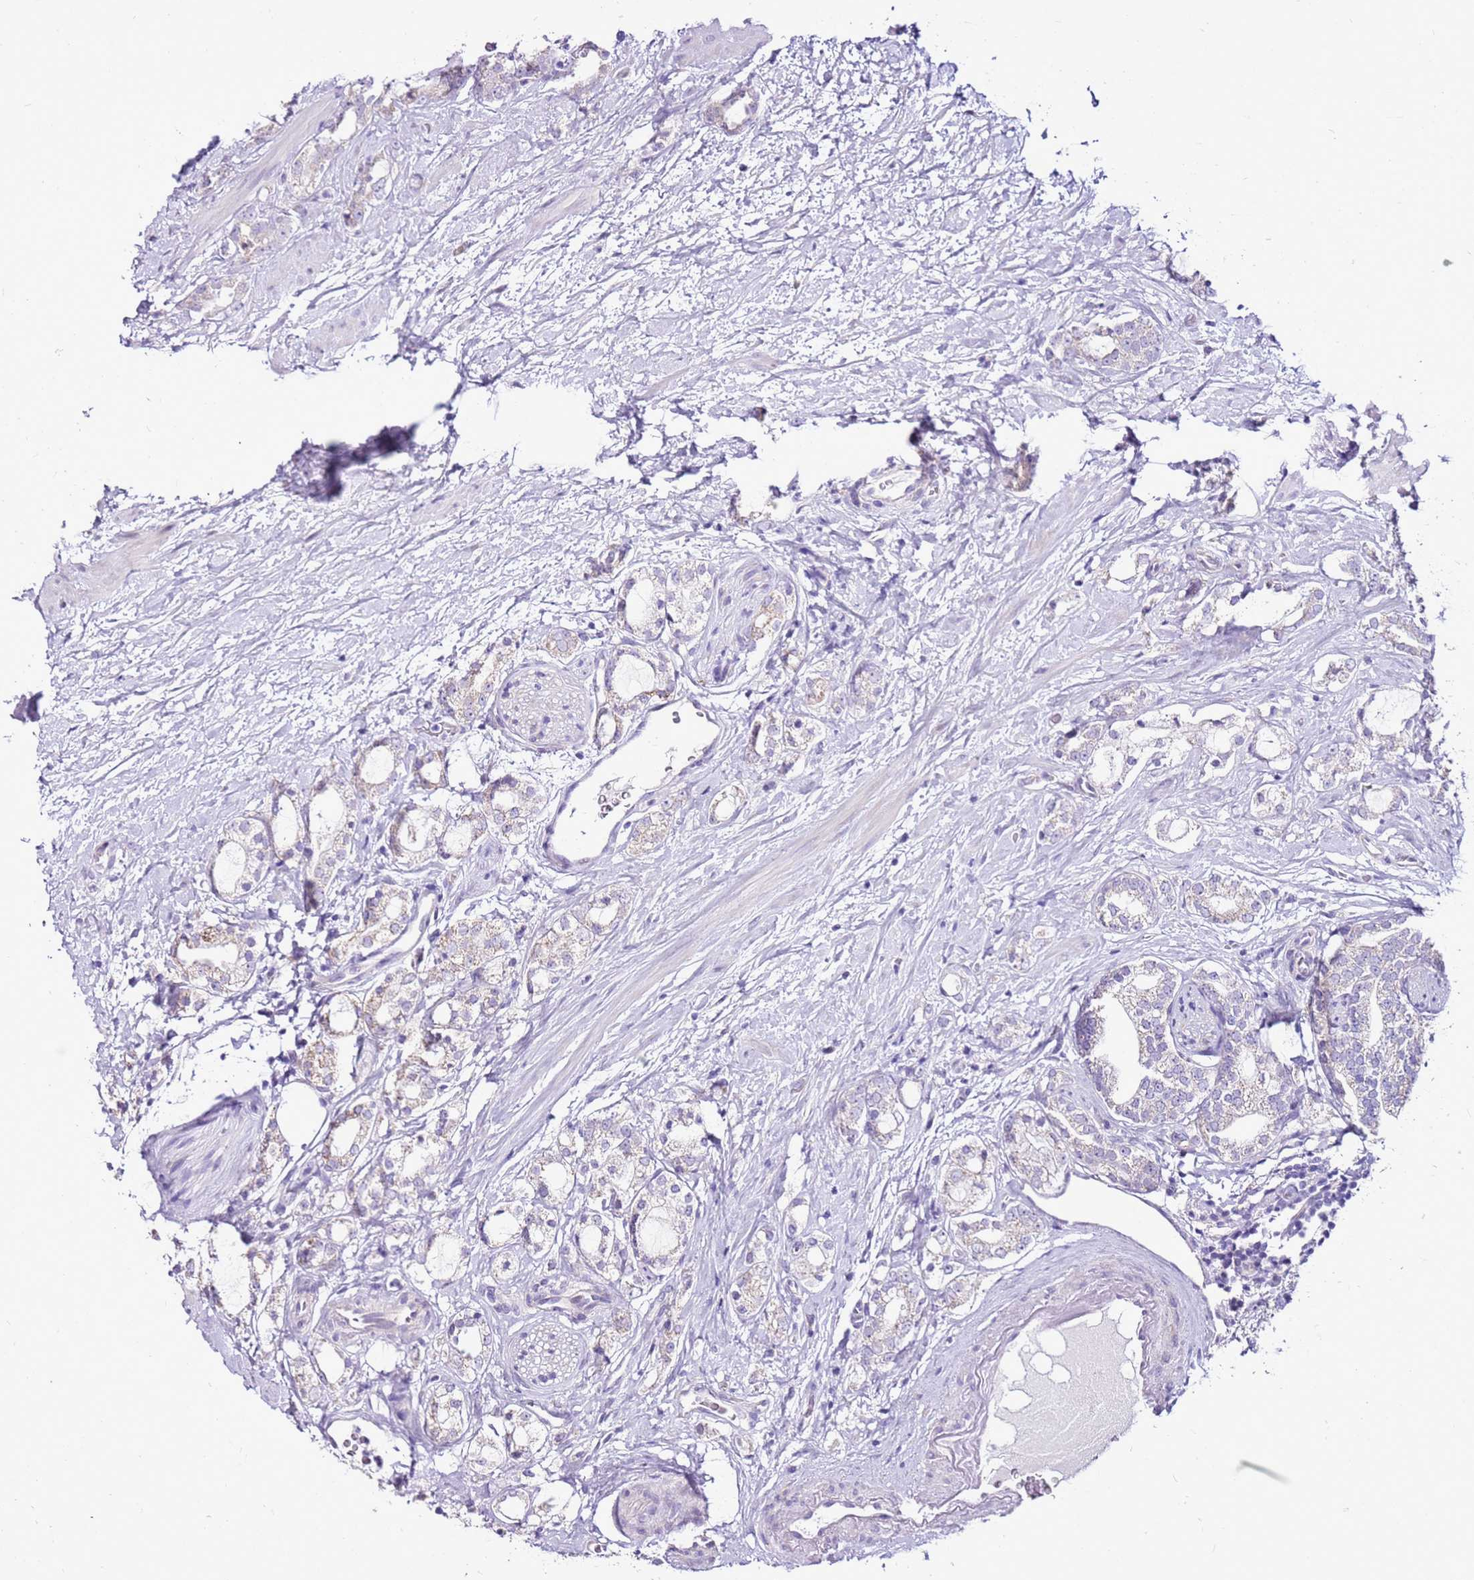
{"staining": {"intensity": "negative", "quantity": "none", "location": "none"}, "tissue": "prostate cancer", "cell_type": "Tumor cells", "image_type": "cancer", "snomed": [{"axis": "morphology", "description": "Adenocarcinoma, High grade"}, {"axis": "topography", "description": "Prostate"}], "caption": "Tumor cells show no significant expression in high-grade adenocarcinoma (prostate). Brightfield microscopy of immunohistochemistry stained with DAB (brown) and hematoxylin (blue), captured at high magnification.", "gene": "SLC38A5", "patient": {"sex": "male", "age": 64}}